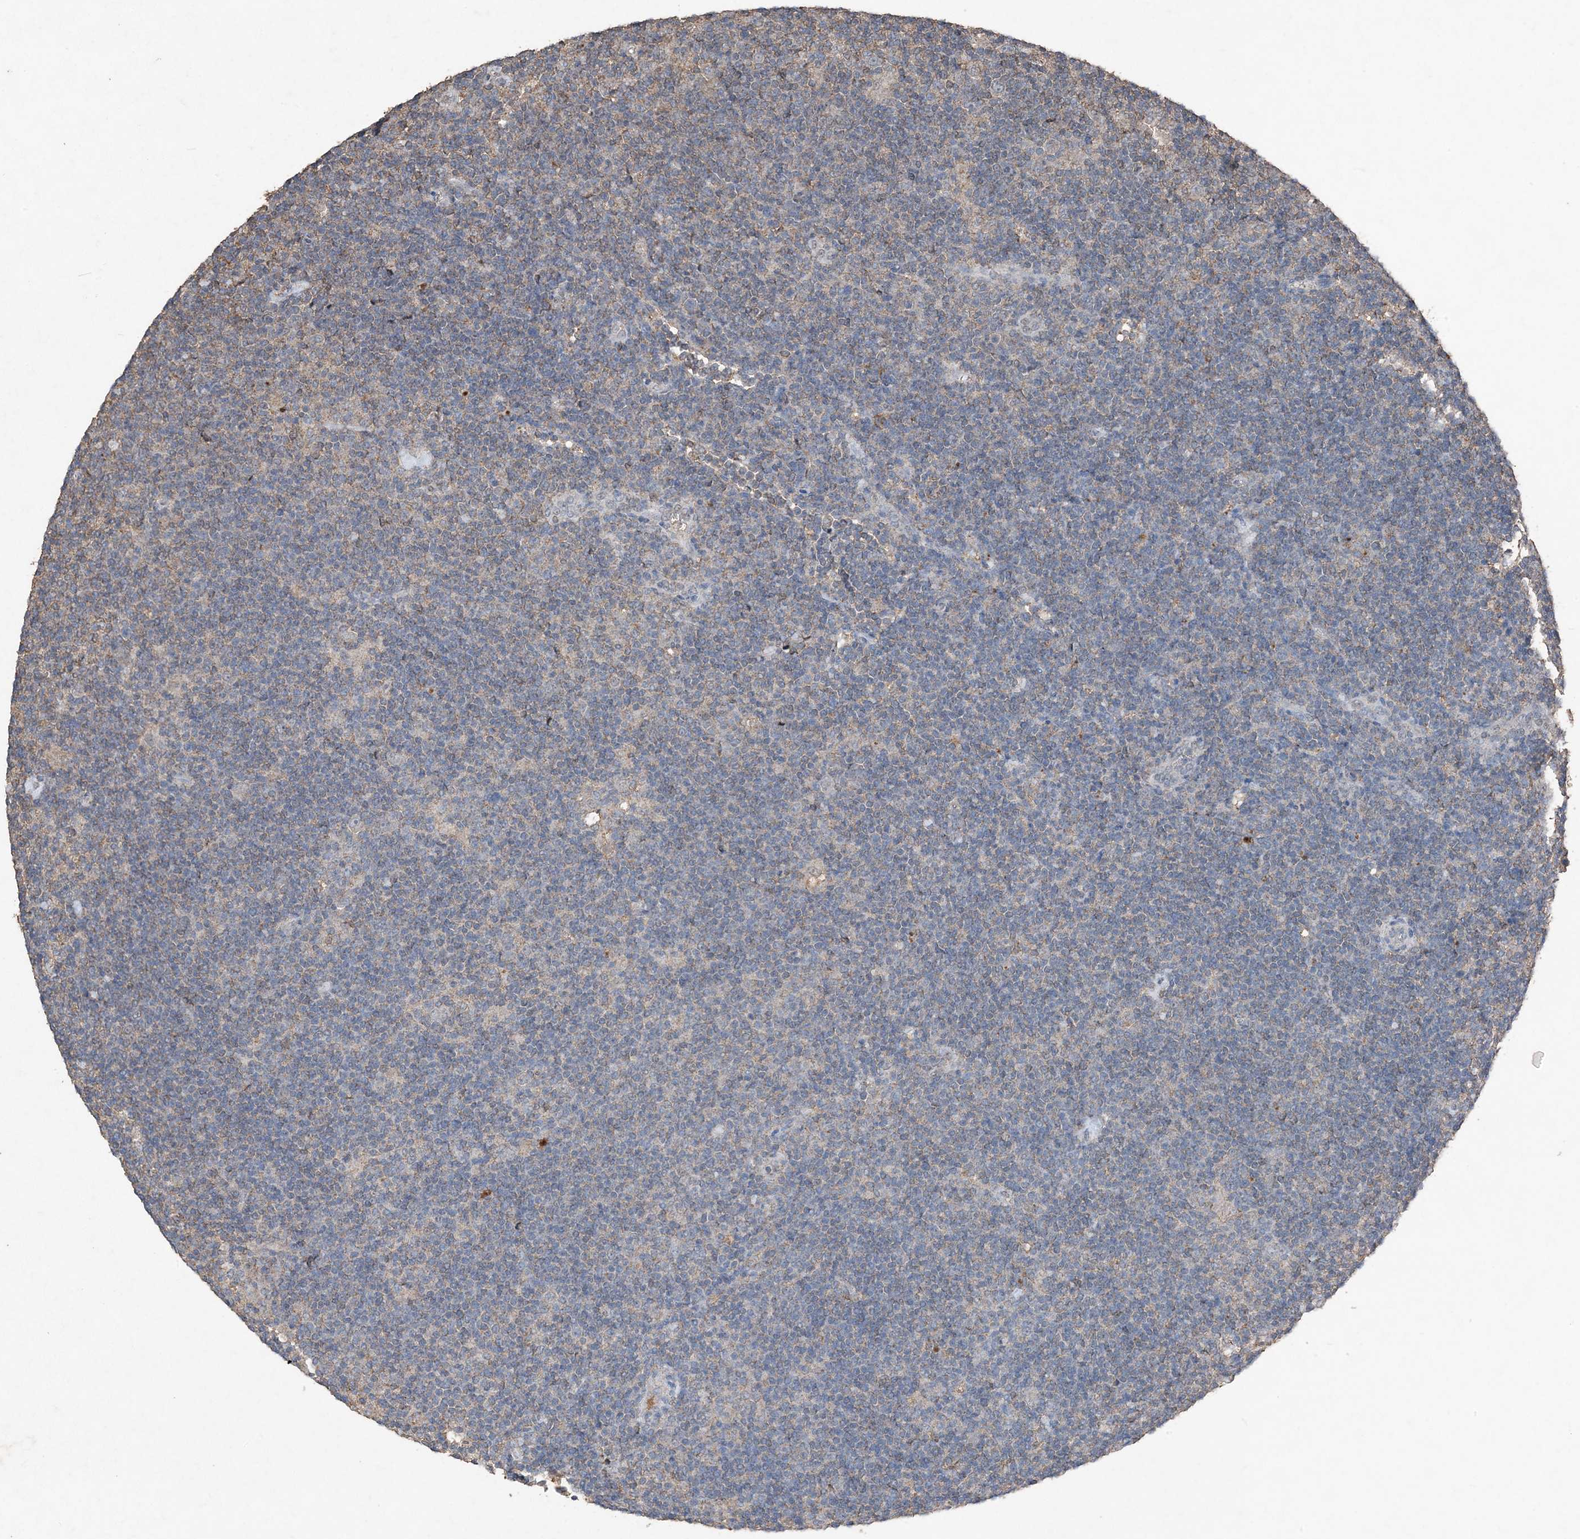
{"staining": {"intensity": "negative", "quantity": "none", "location": "none"}, "tissue": "lymphoma", "cell_type": "Tumor cells", "image_type": "cancer", "snomed": [{"axis": "morphology", "description": "Hodgkin's disease, NOS"}, {"axis": "topography", "description": "Lymph node"}], "caption": "Immunohistochemistry micrograph of human Hodgkin's disease stained for a protein (brown), which exhibits no expression in tumor cells. (DAB (3,3'-diaminobenzidine) immunohistochemistry visualized using brightfield microscopy, high magnification).", "gene": "FCN3", "patient": {"sex": "female", "age": 57}}